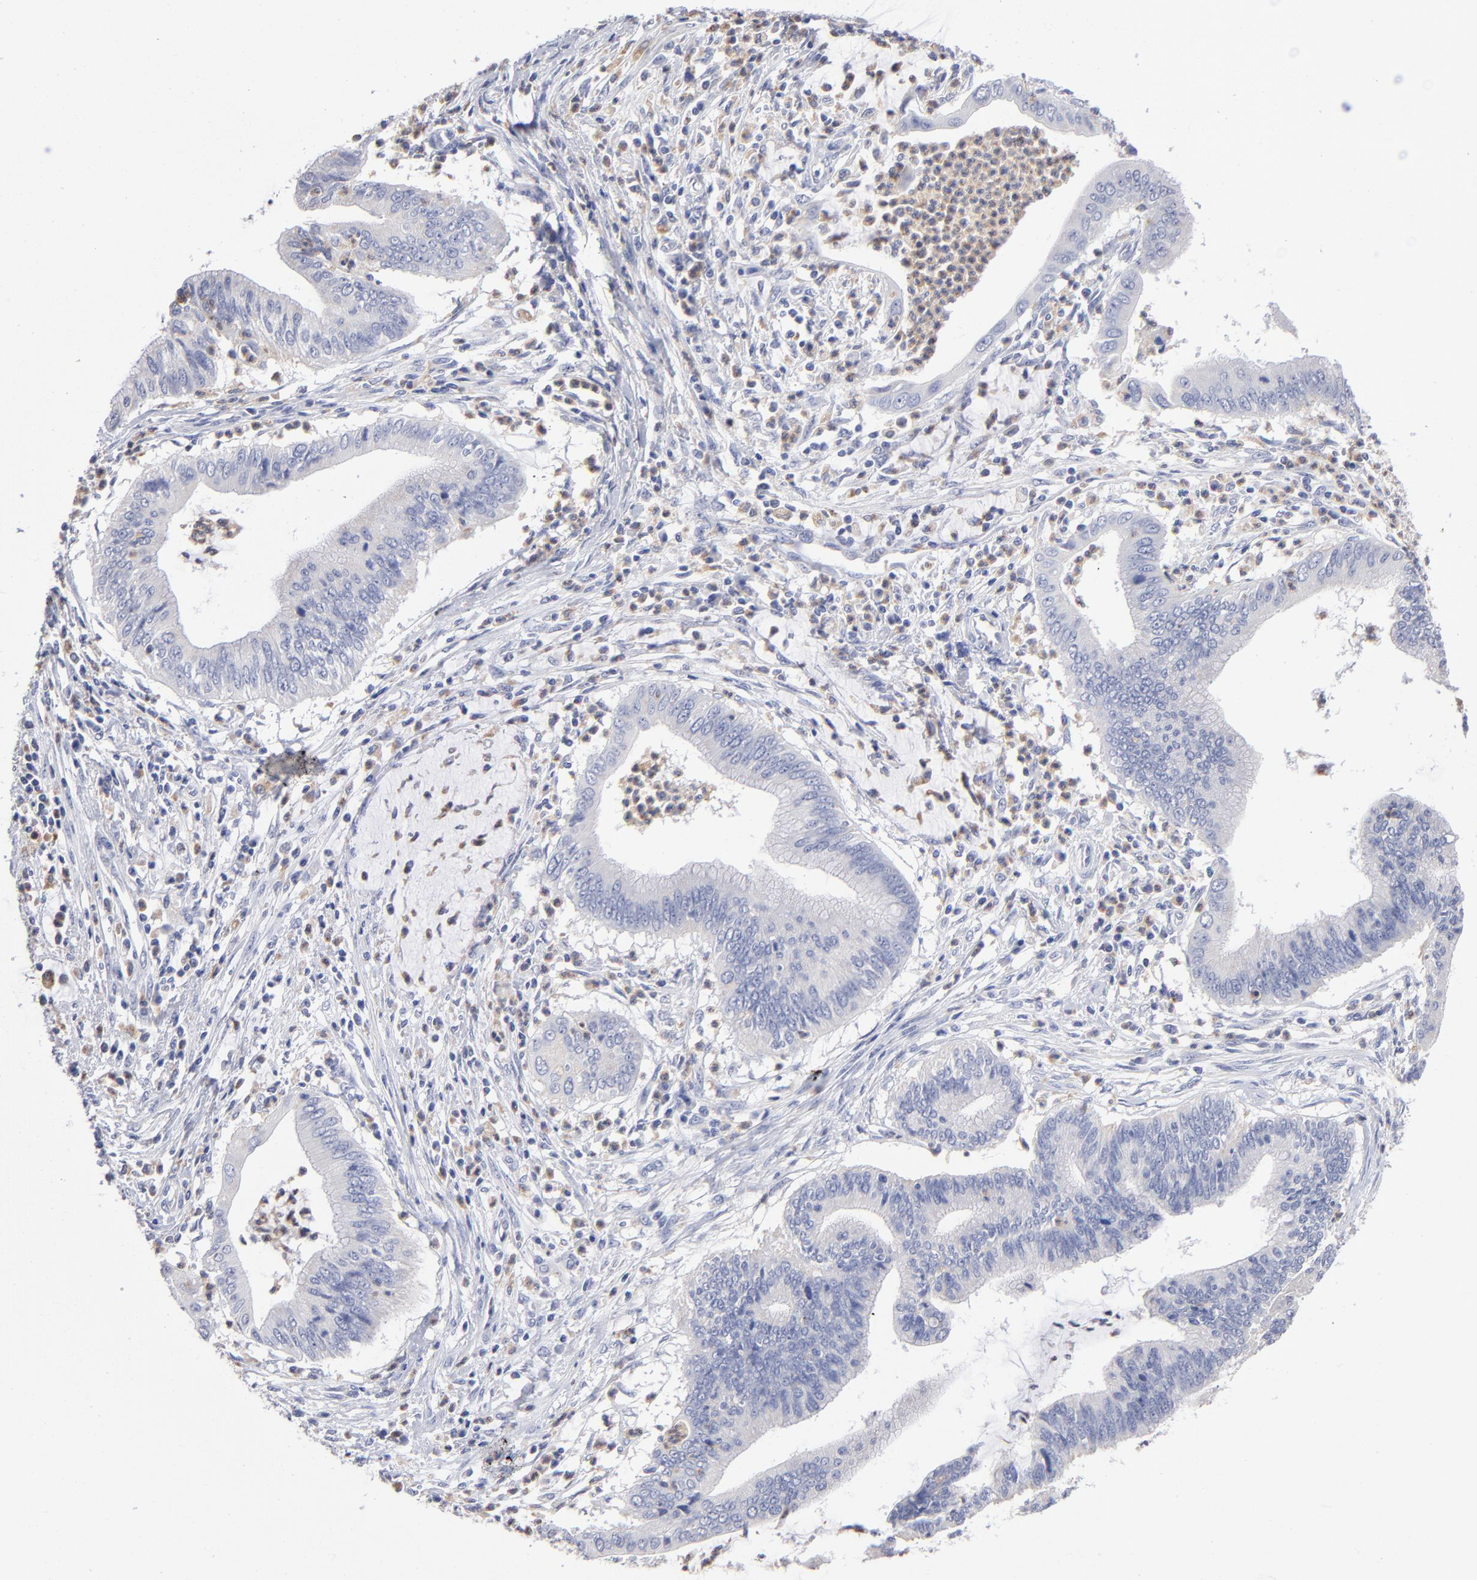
{"staining": {"intensity": "negative", "quantity": "none", "location": "none"}, "tissue": "cervical cancer", "cell_type": "Tumor cells", "image_type": "cancer", "snomed": [{"axis": "morphology", "description": "Adenocarcinoma, NOS"}, {"axis": "topography", "description": "Cervix"}], "caption": "Tumor cells are negative for brown protein staining in adenocarcinoma (cervical).", "gene": "RRAGB", "patient": {"sex": "female", "age": 36}}